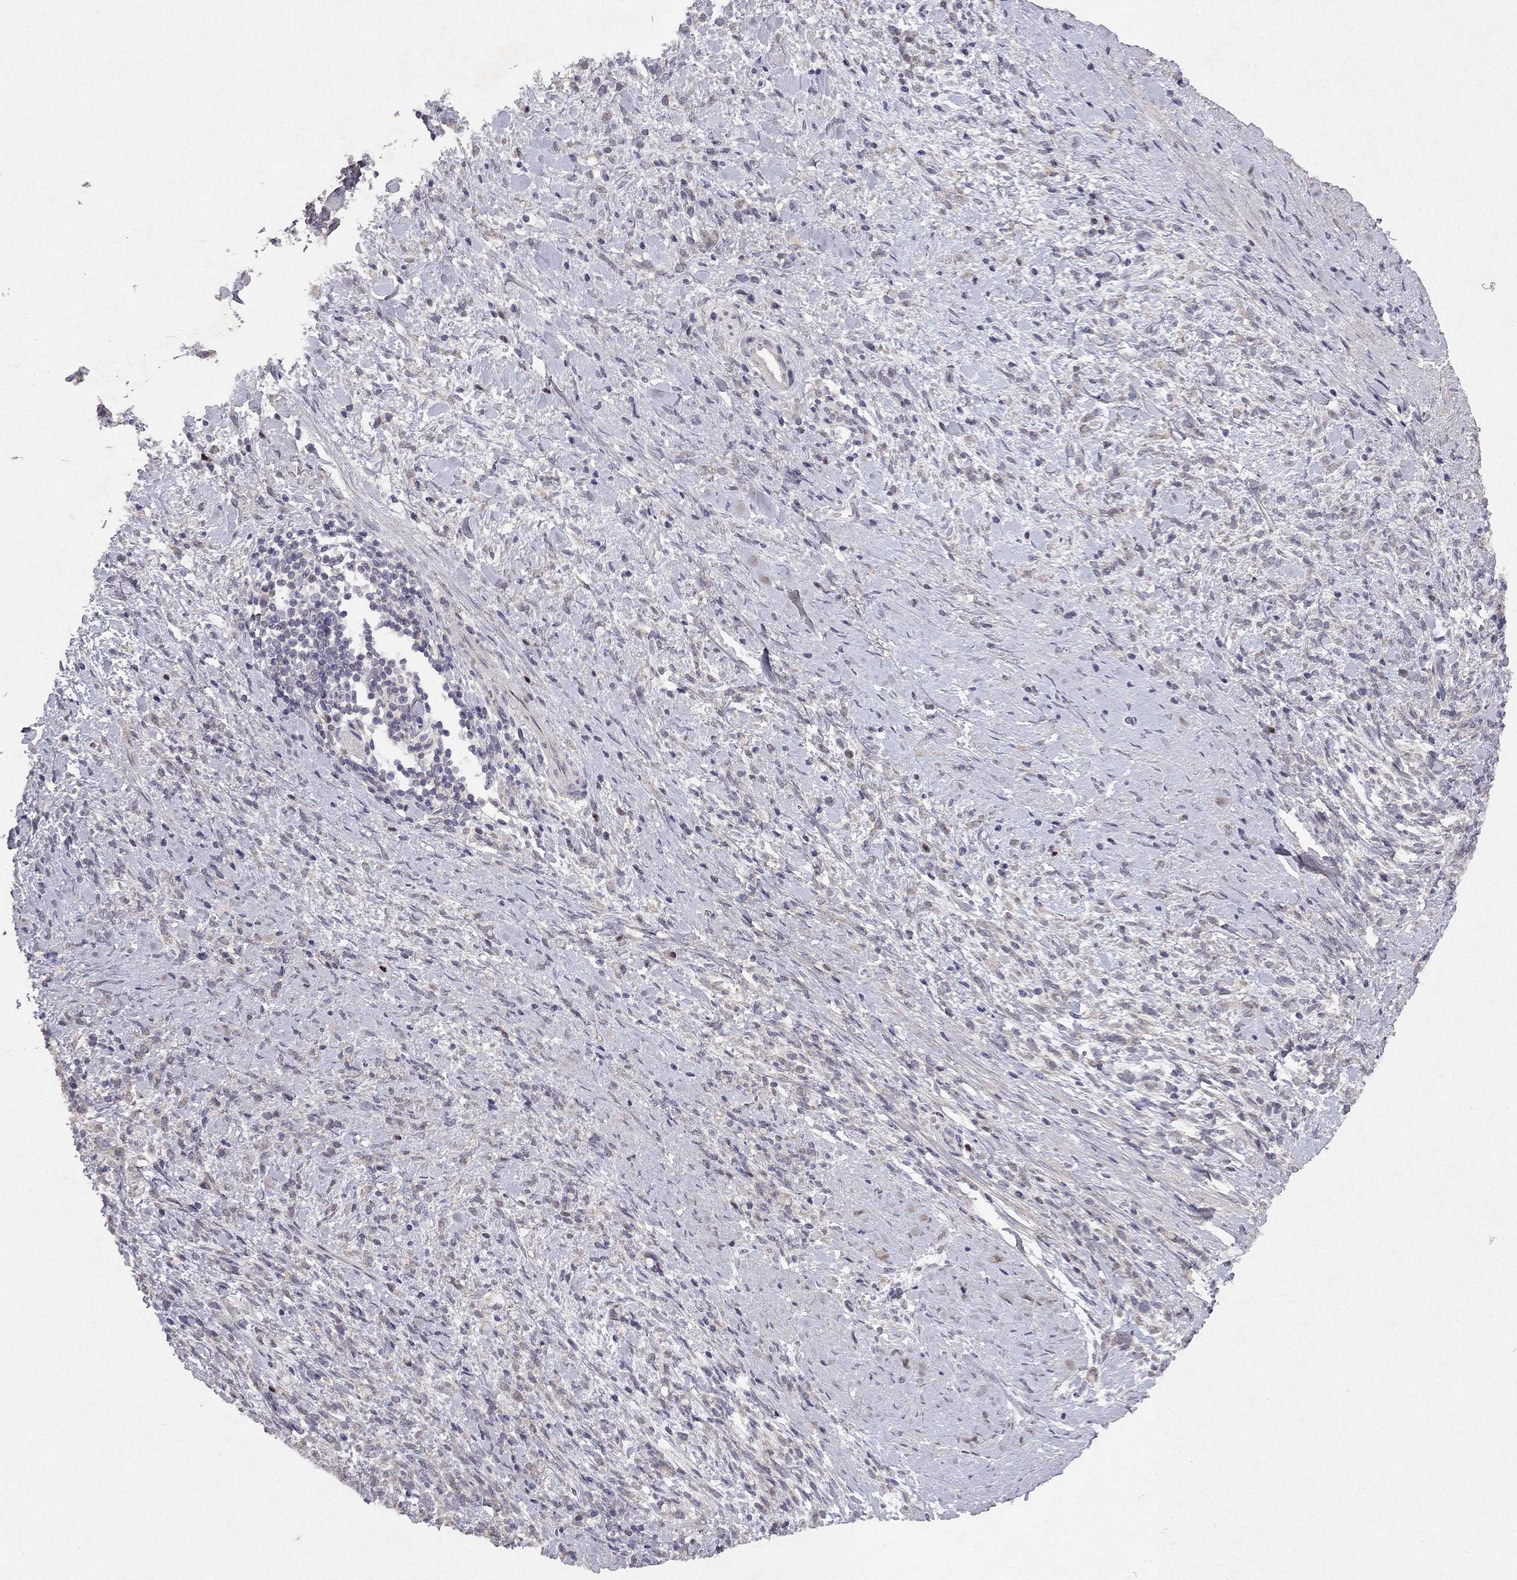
{"staining": {"intensity": "negative", "quantity": "none", "location": "none"}, "tissue": "stomach cancer", "cell_type": "Tumor cells", "image_type": "cancer", "snomed": [{"axis": "morphology", "description": "Adenocarcinoma, NOS"}, {"axis": "topography", "description": "Stomach"}], "caption": "Immunohistochemical staining of stomach adenocarcinoma displays no significant staining in tumor cells. (IHC, brightfield microscopy, high magnification).", "gene": "ESR2", "patient": {"sex": "female", "age": 57}}